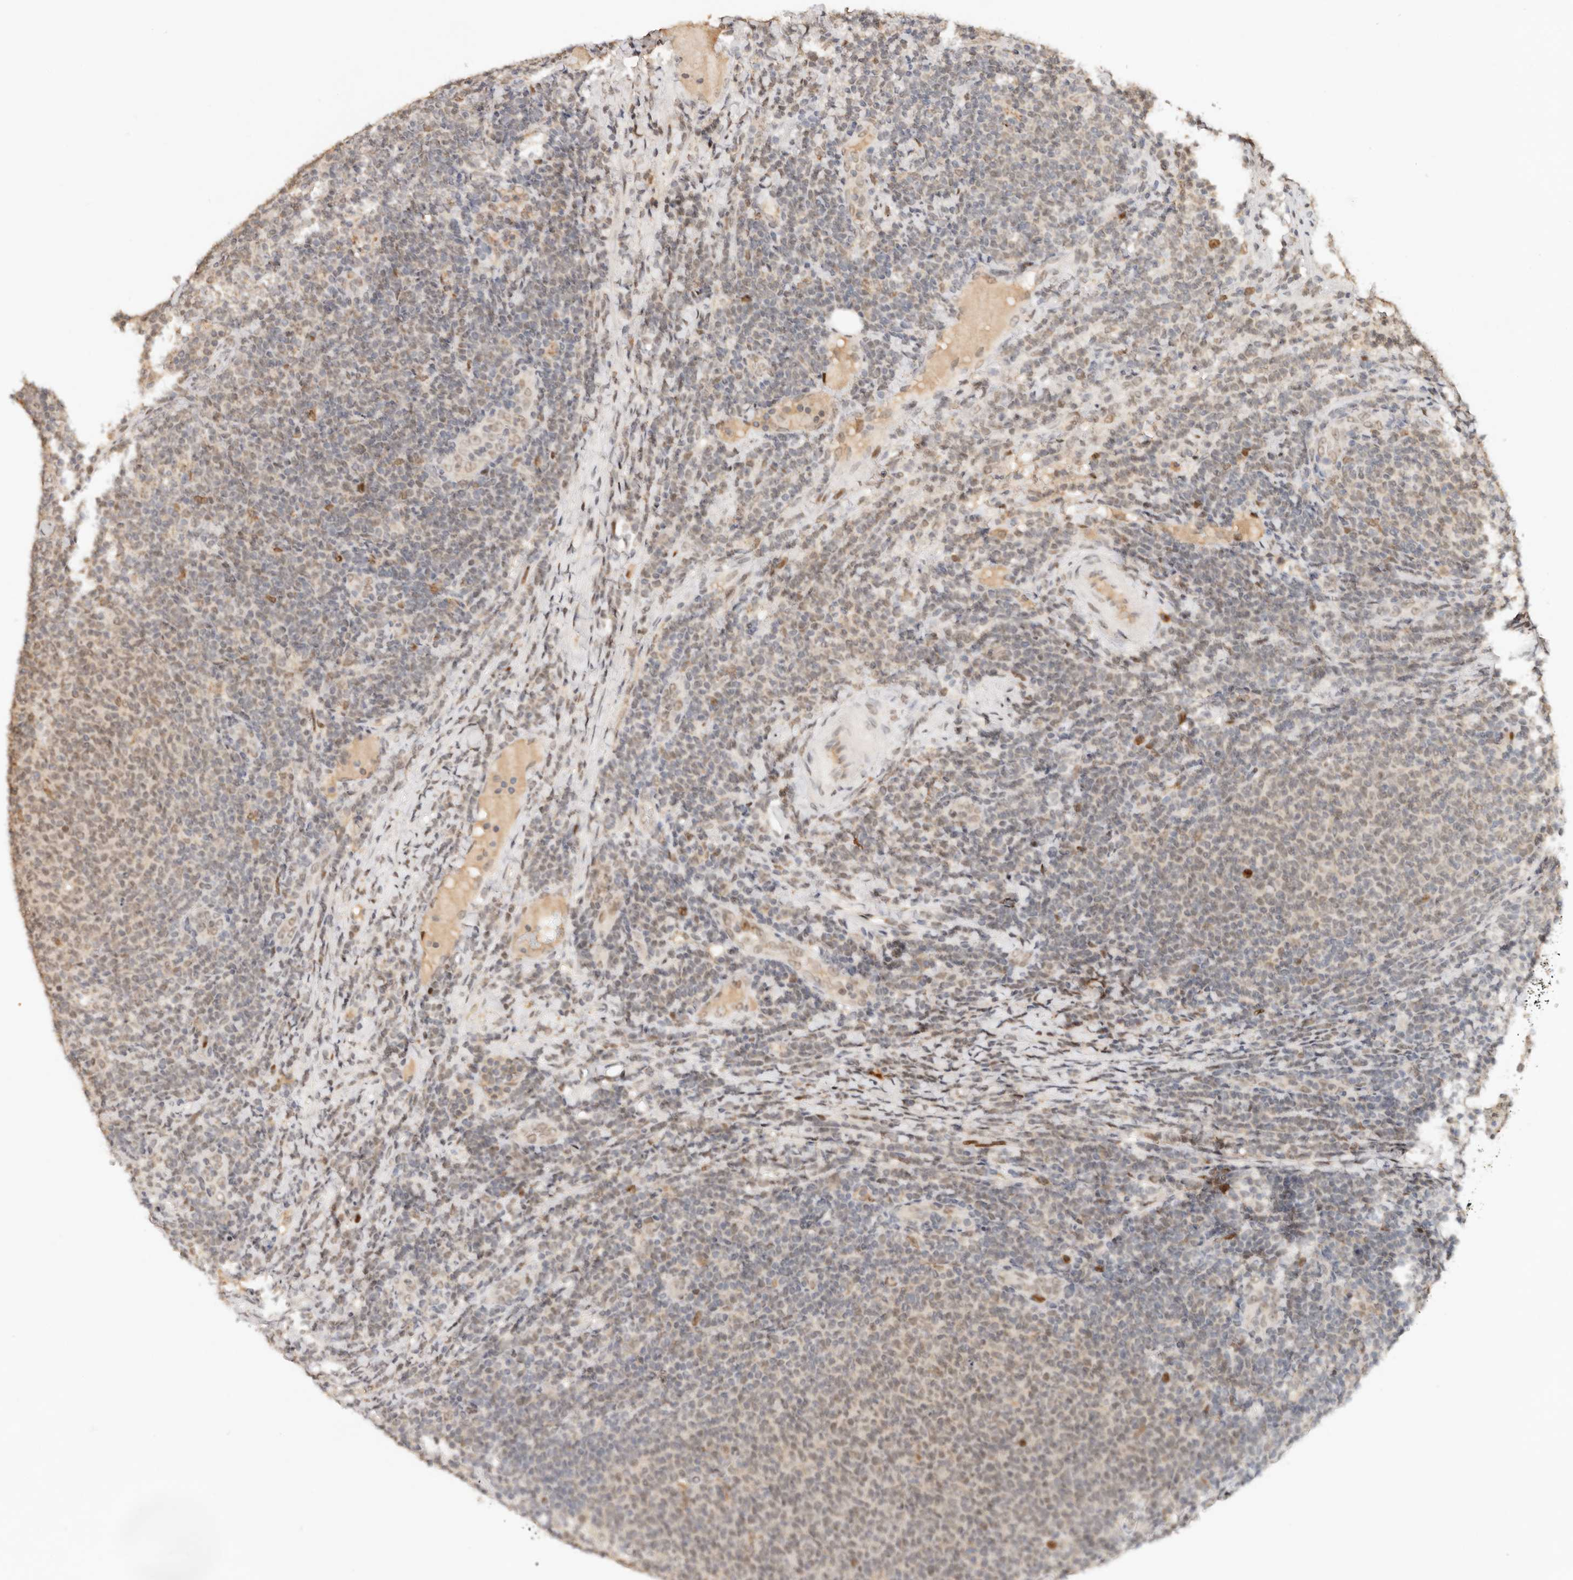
{"staining": {"intensity": "weak", "quantity": "25%-75%", "location": "nuclear"}, "tissue": "lymphoma", "cell_type": "Tumor cells", "image_type": "cancer", "snomed": [{"axis": "morphology", "description": "Malignant lymphoma, non-Hodgkin's type, Low grade"}, {"axis": "topography", "description": "Lymph node"}], "caption": "A brown stain shows weak nuclear staining of a protein in lymphoma tumor cells.", "gene": "NPAS2", "patient": {"sex": "male", "age": 66}}